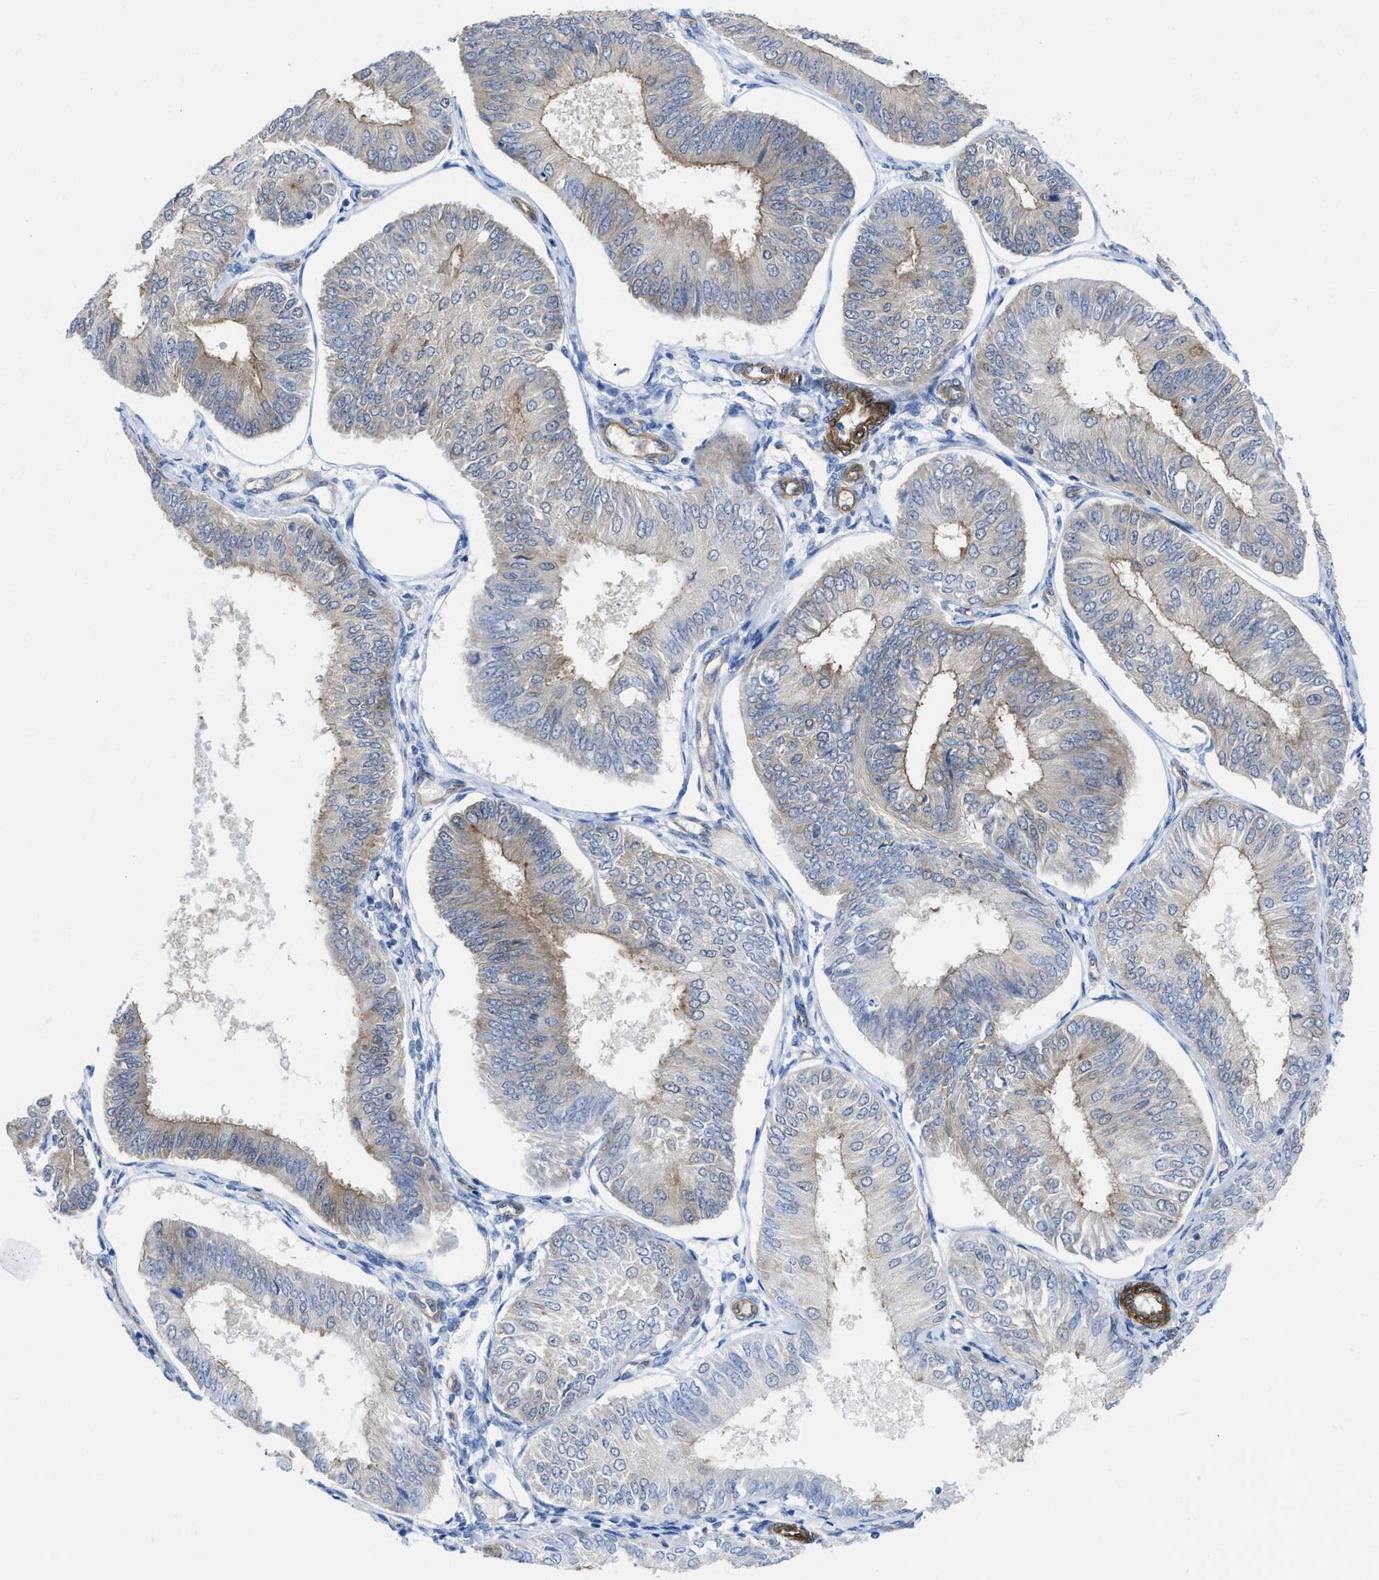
{"staining": {"intensity": "moderate", "quantity": "25%-75%", "location": "cytoplasmic/membranous"}, "tissue": "endometrial cancer", "cell_type": "Tumor cells", "image_type": "cancer", "snomed": [{"axis": "morphology", "description": "Adenocarcinoma, NOS"}, {"axis": "topography", "description": "Endometrium"}], "caption": "Protein staining of endometrial cancer tissue displays moderate cytoplasmic/membranous expression in approximately 25%-75% of tumor cells. Ihc stains the protein in brown and the nuclei are stained blue.", "gene": "PDLIM5", "patient": {"sex": "female", "age": 58}}